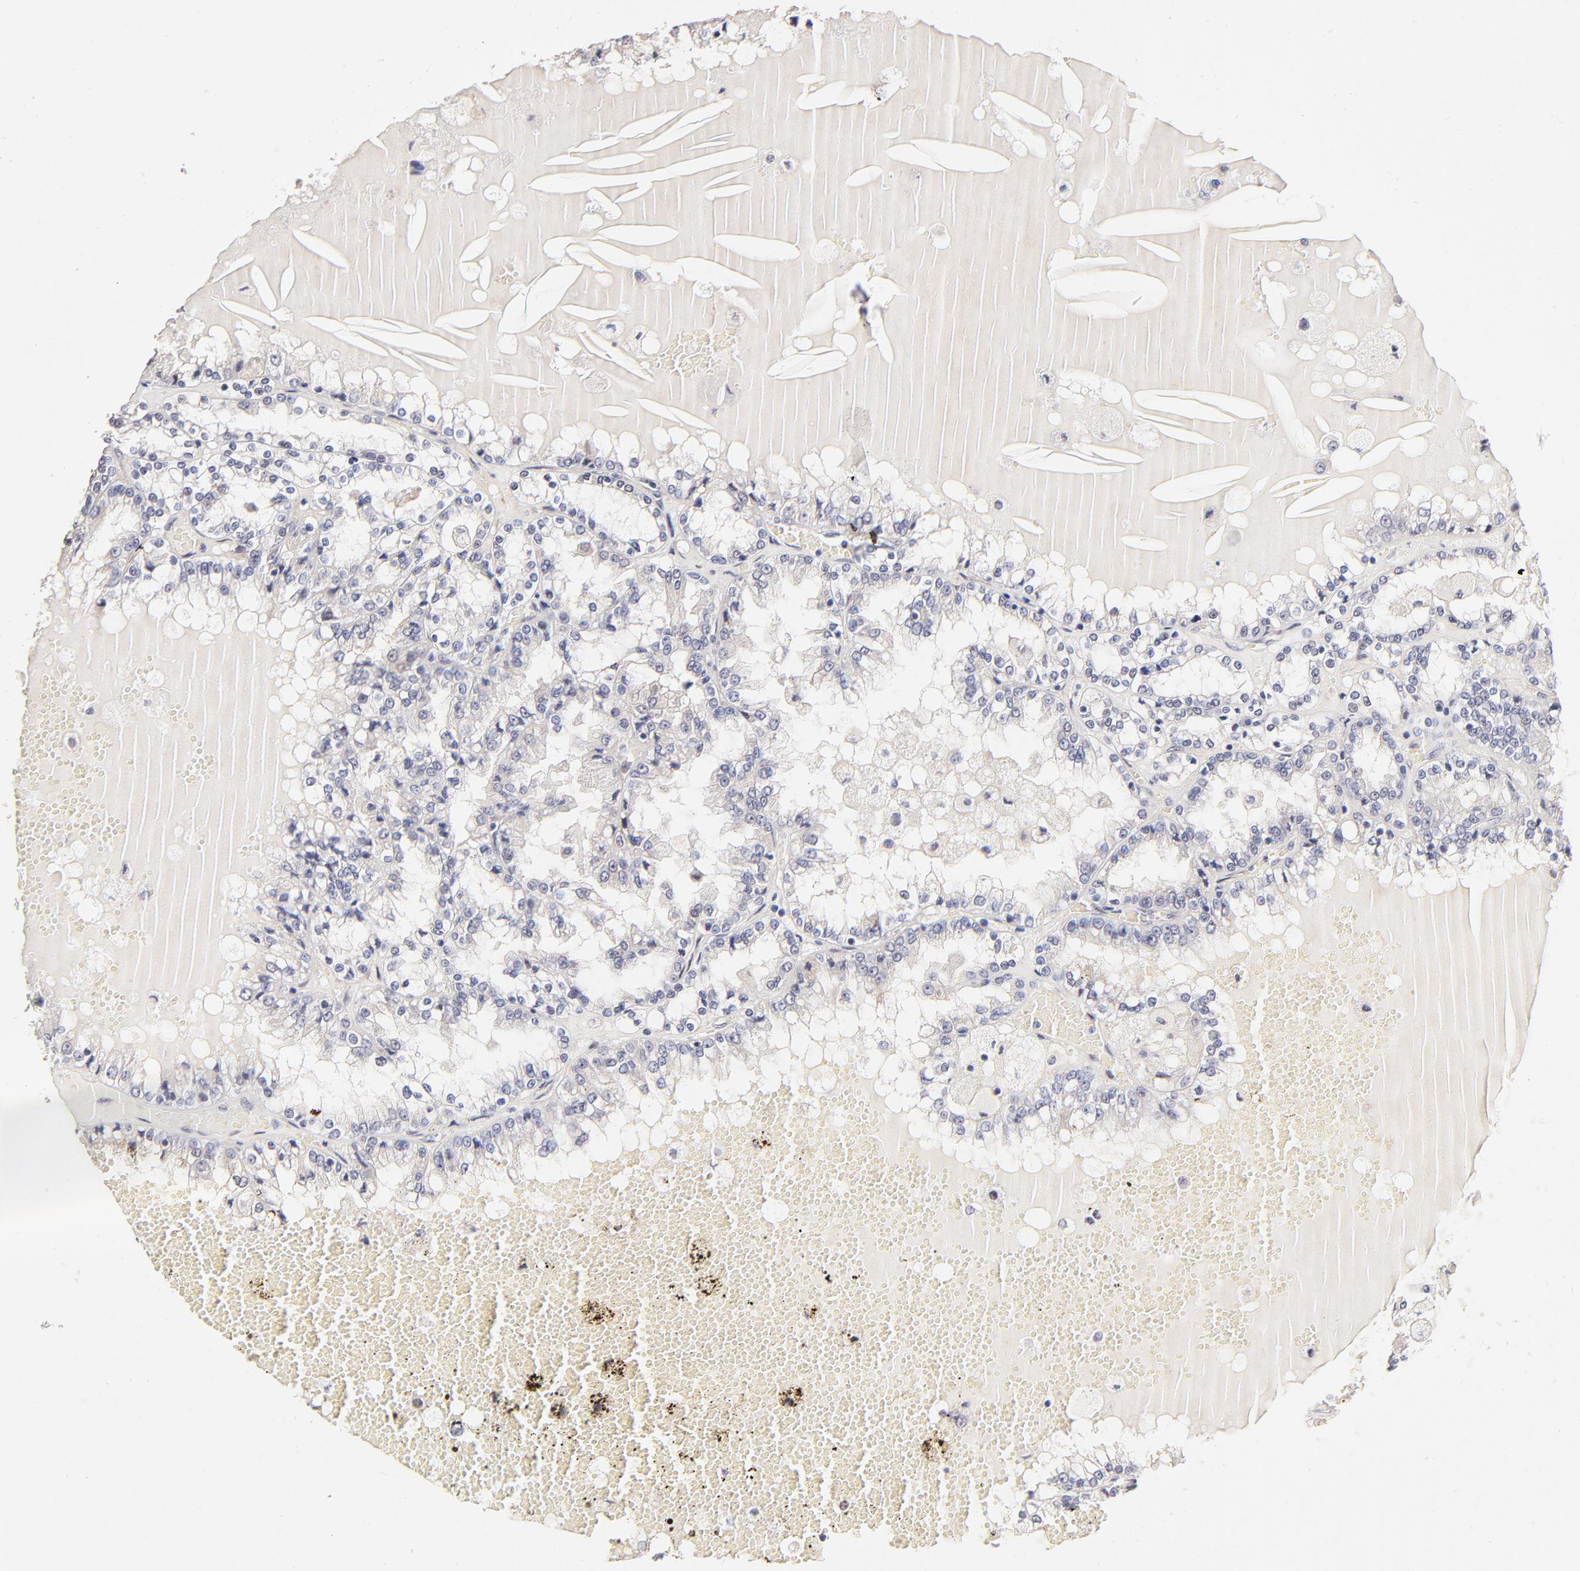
{"staining": {"intensity": "negative", "quantity": "none", "location": "none"}, "tissue": "renal cancer", "cell_type": "Tumor cells", "image_type": "cancer", "snomed": [{"axis": "morphology", "description": "Adenocarcinoma, NOS"}, {"axis": "topography", "description": "Kidney"}], "caption": "High magnification brightfield microscopy of adenocarcinoma (renal) stained with DAB (3,3'-diaminobenzidine) (brown) and counterstained with hematoxylin (blue): tumor cells show no significant staining.", "gene": "ZNF10", "patient": {"sex": "female", "age": 56}}